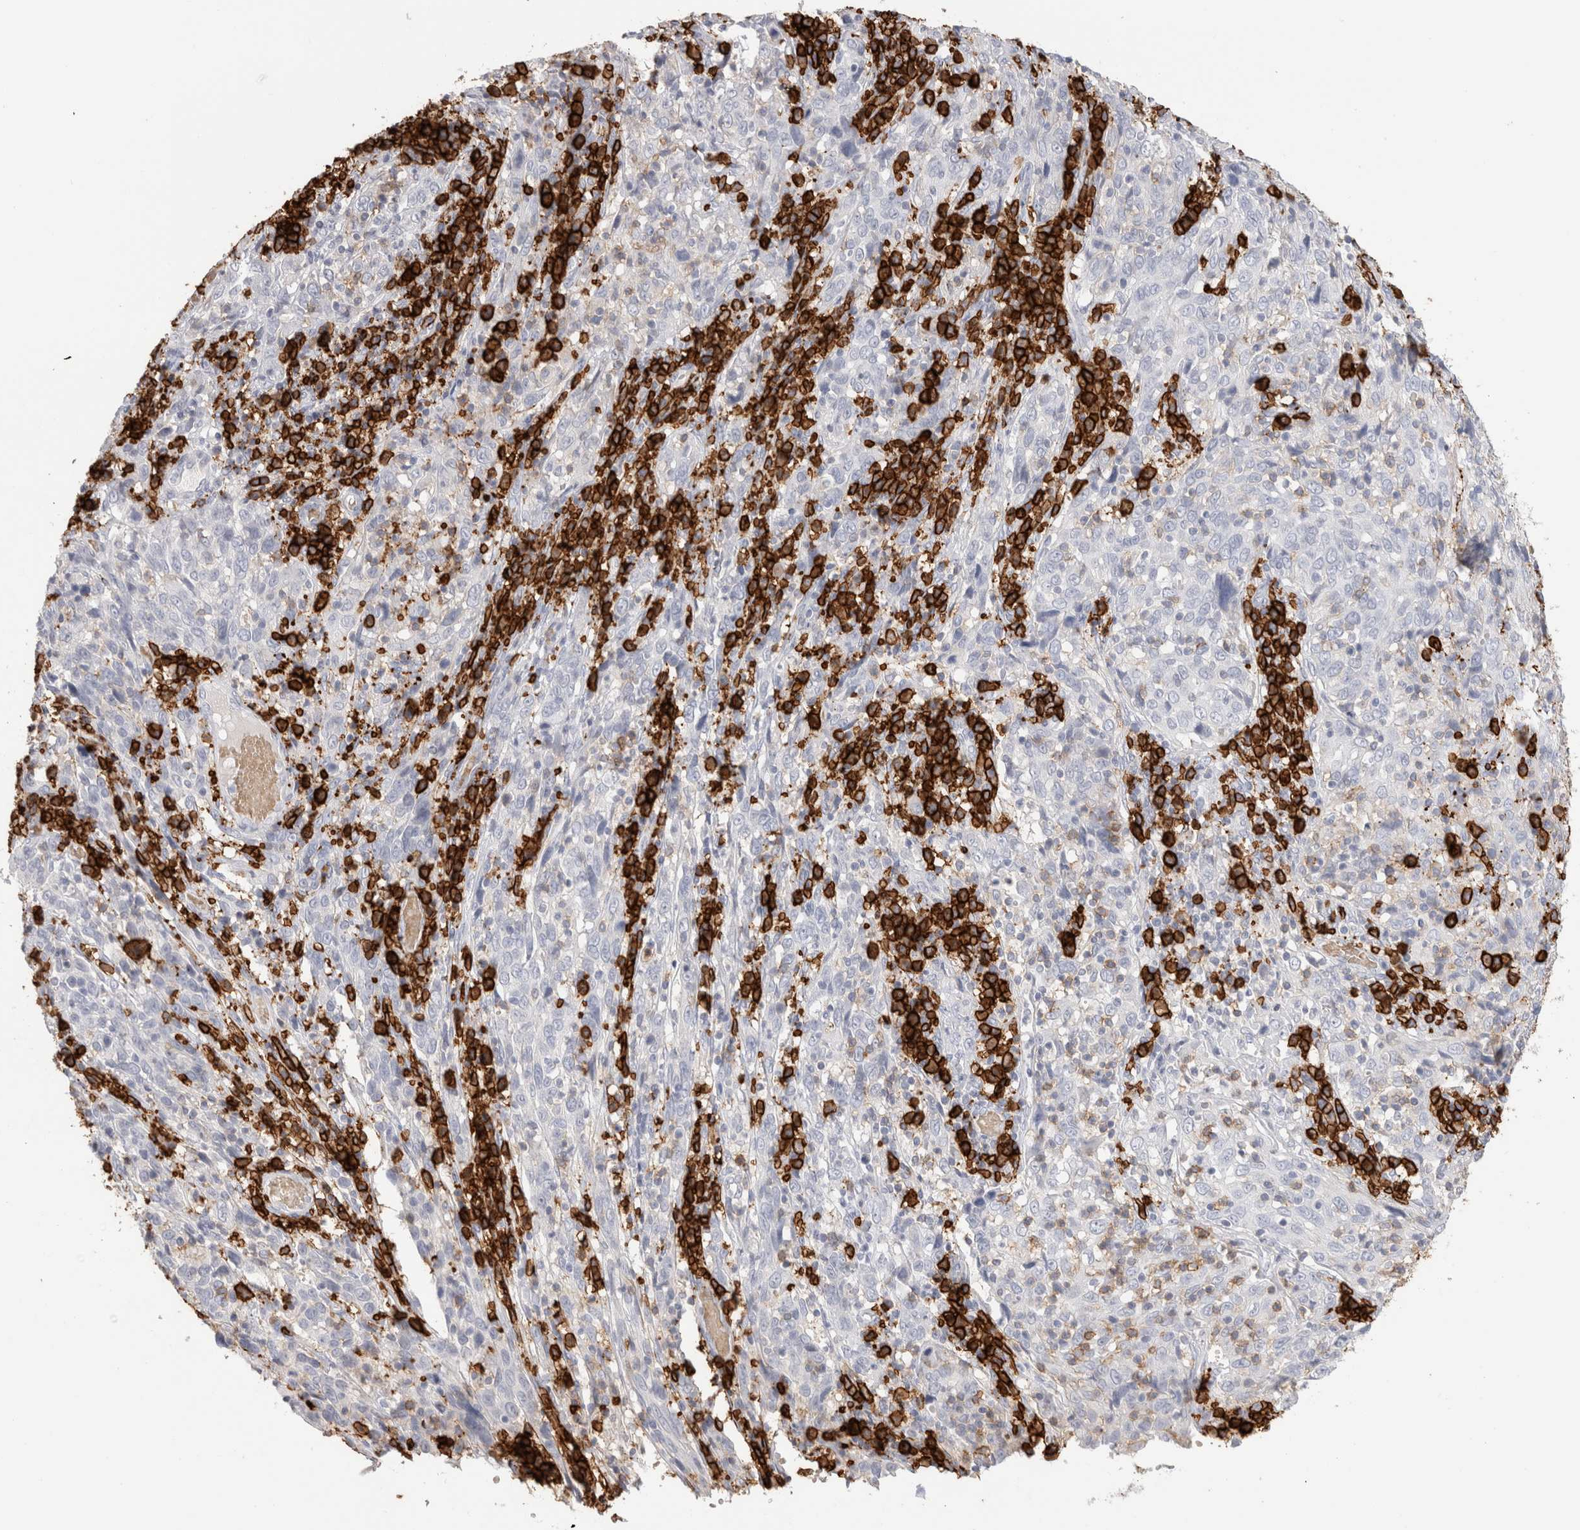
{"staining": {"intensity": "negative", "quantity": "none", "location": "none"}, "tissue": "cervical cancer", "cell_type": "Tumor cells", "image_type": "cancer", "snomed": [{"axis": "morphology", "description": "Squamous cell carcinoma, NOS"}, {"axis": "topography", "description": "Cervix"}], "caption": "Tumor cells show no significant expression in squamous cell carcinoma (cervical). (Immunohistochemistry (ihc), brightfield microscopy, high magnification).", "gene": "CD38", "patient": {"sex": "female", "age": 46}}